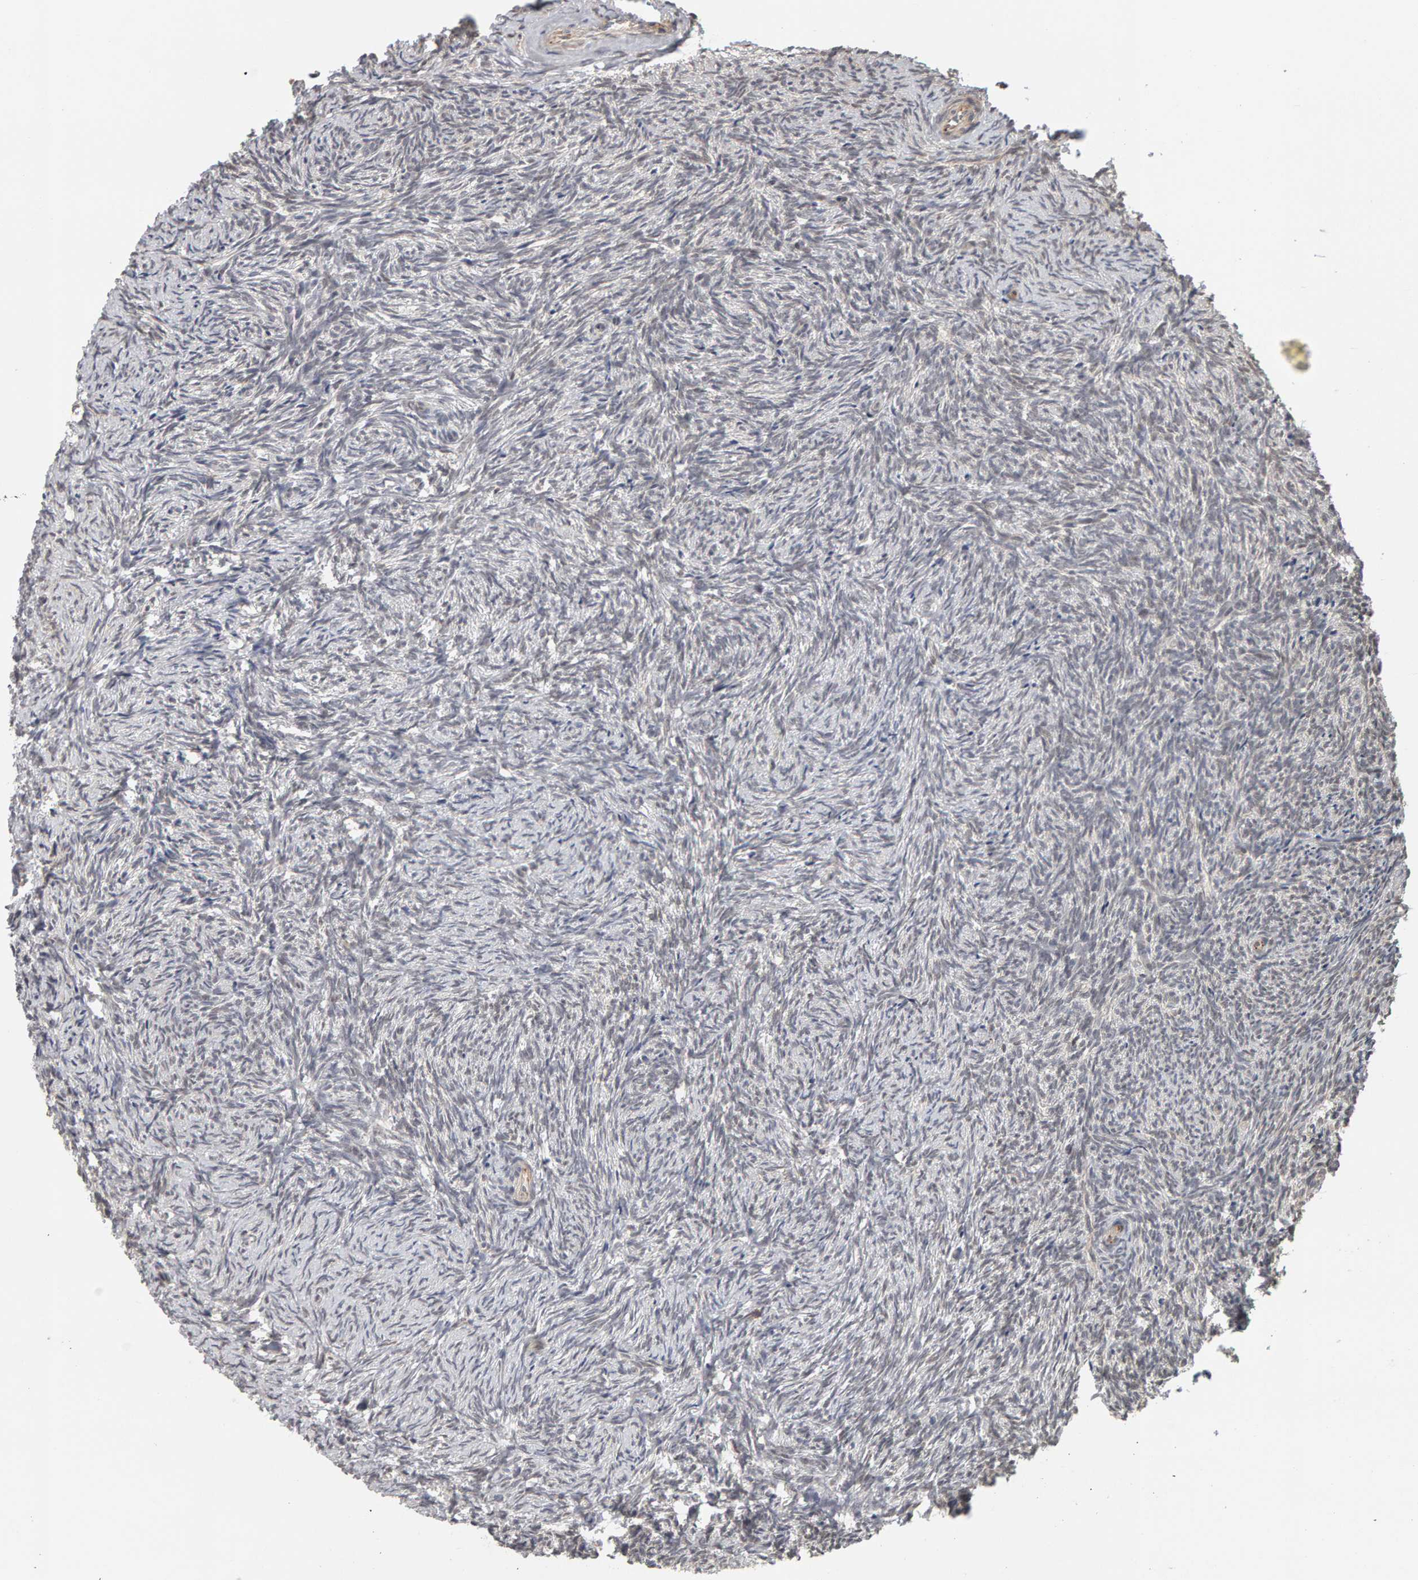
{"staining": {"intensity": "negative", "quantity": "none", "location": "none"}, "tissue": "ovary", "cell_type": "Ovarian stroma cells", "image_type": "normal", "snomed": [{"axis": "morphology", "description": "Normal tissue, NOS"}, {"axis": "topography", "description": "Ovary"}], "caption": "Micrograph shows no significant protein expression in ovarian stroma cells of benign ovary.", "gene": "TEFM", "patient": {"sex": "female", "age": 41}}